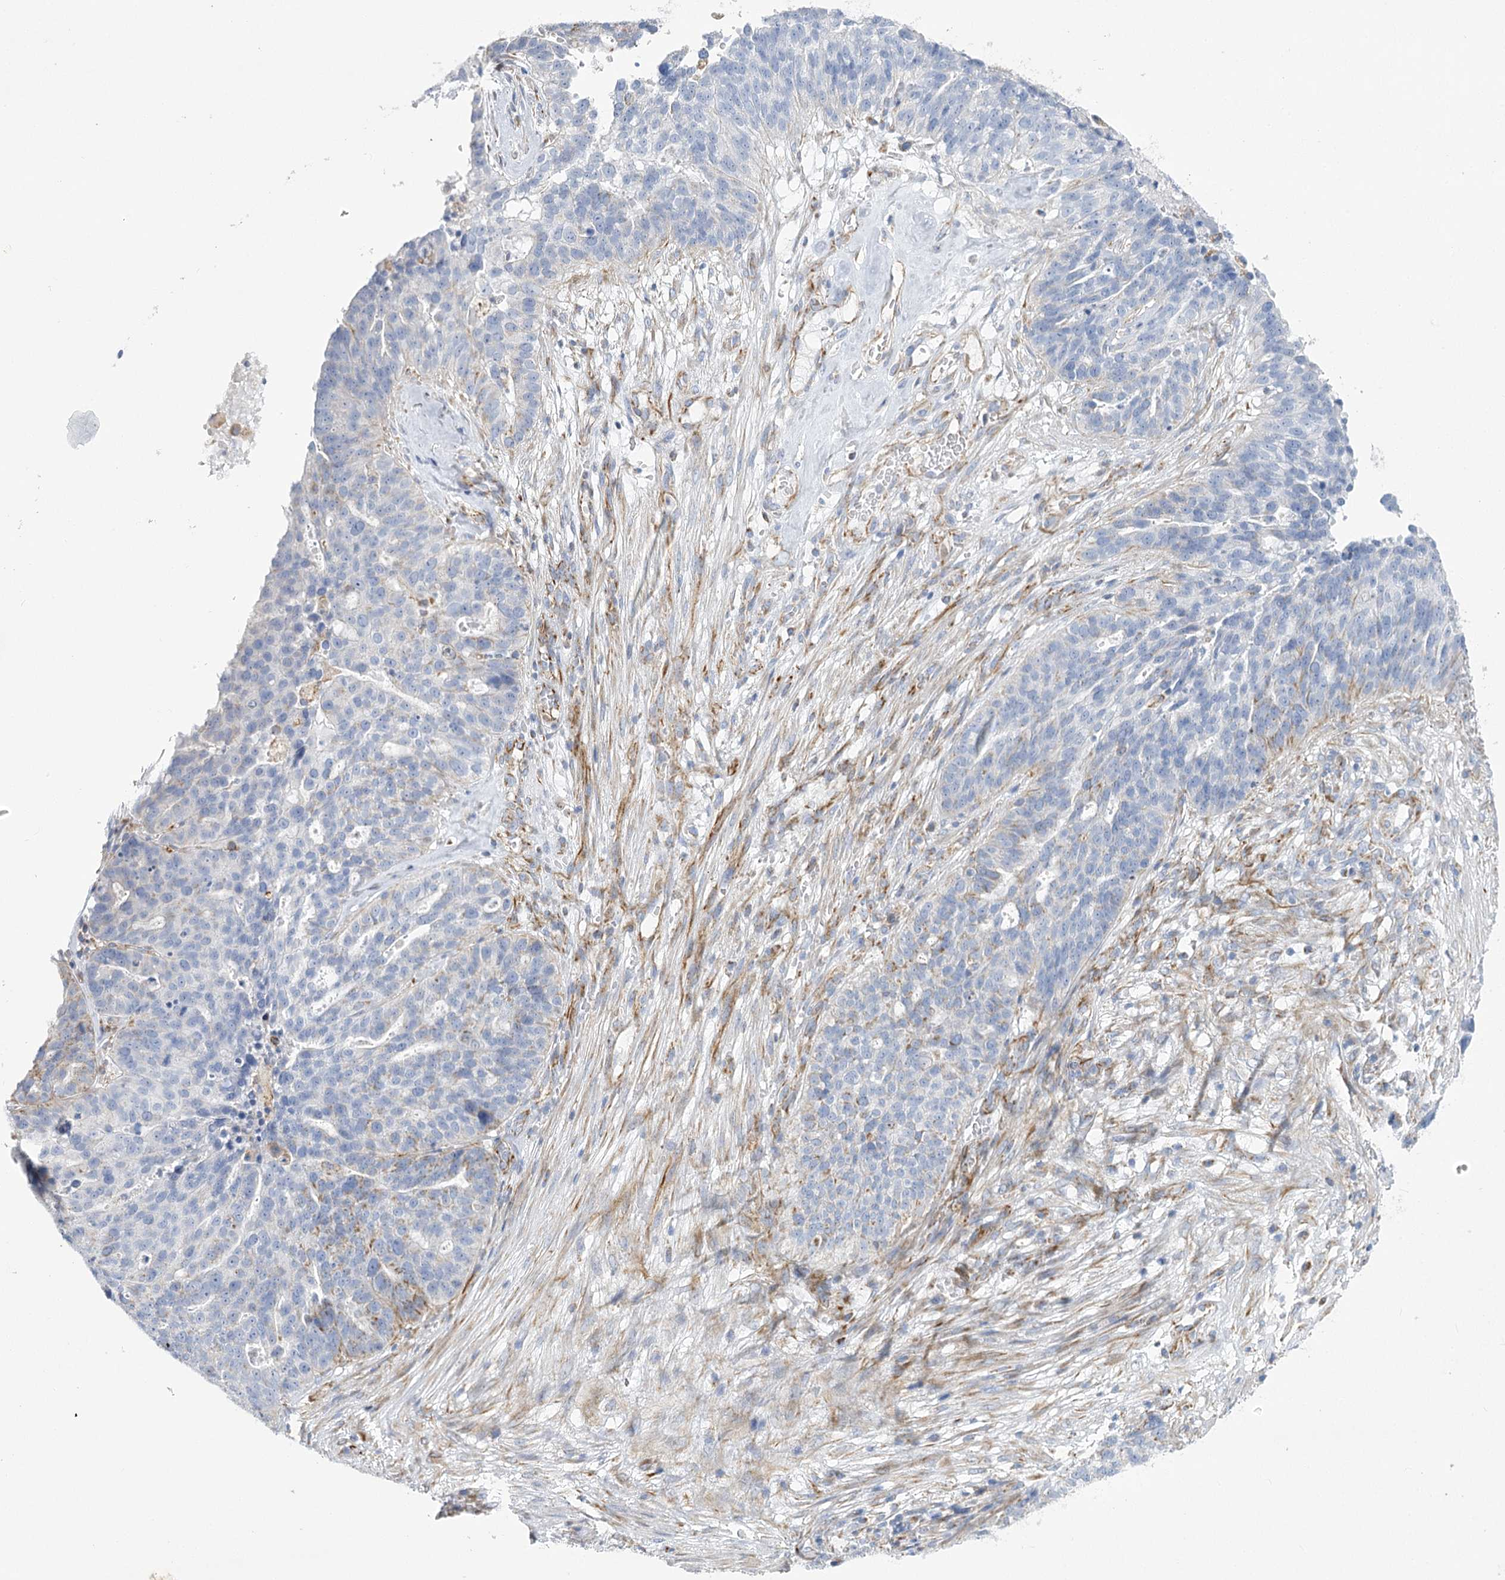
{"staining": {"intensity": "moderate", "quantity": "<25%", "location": "cytoplasmic/membranous"}, "tissue": "ovarian cancer", "cell_type": "Tumor cells", "image_type": "cancer", "snomed": [{"axis": "morphology", "description": "Cystadenocarcinoma, serous, NOS"}, {"axis": "topography", "description": "Ovary"}], "caption": "Ovarian cancer (serous cystadenocarcinoma) stained for a protein (brown) reveals moderate cytoplasmic/membranous positive positivity in approximately <25% of tumor cells.", "gene": "DHTKD1", "patient": {"sex": "female", "age": 59}}